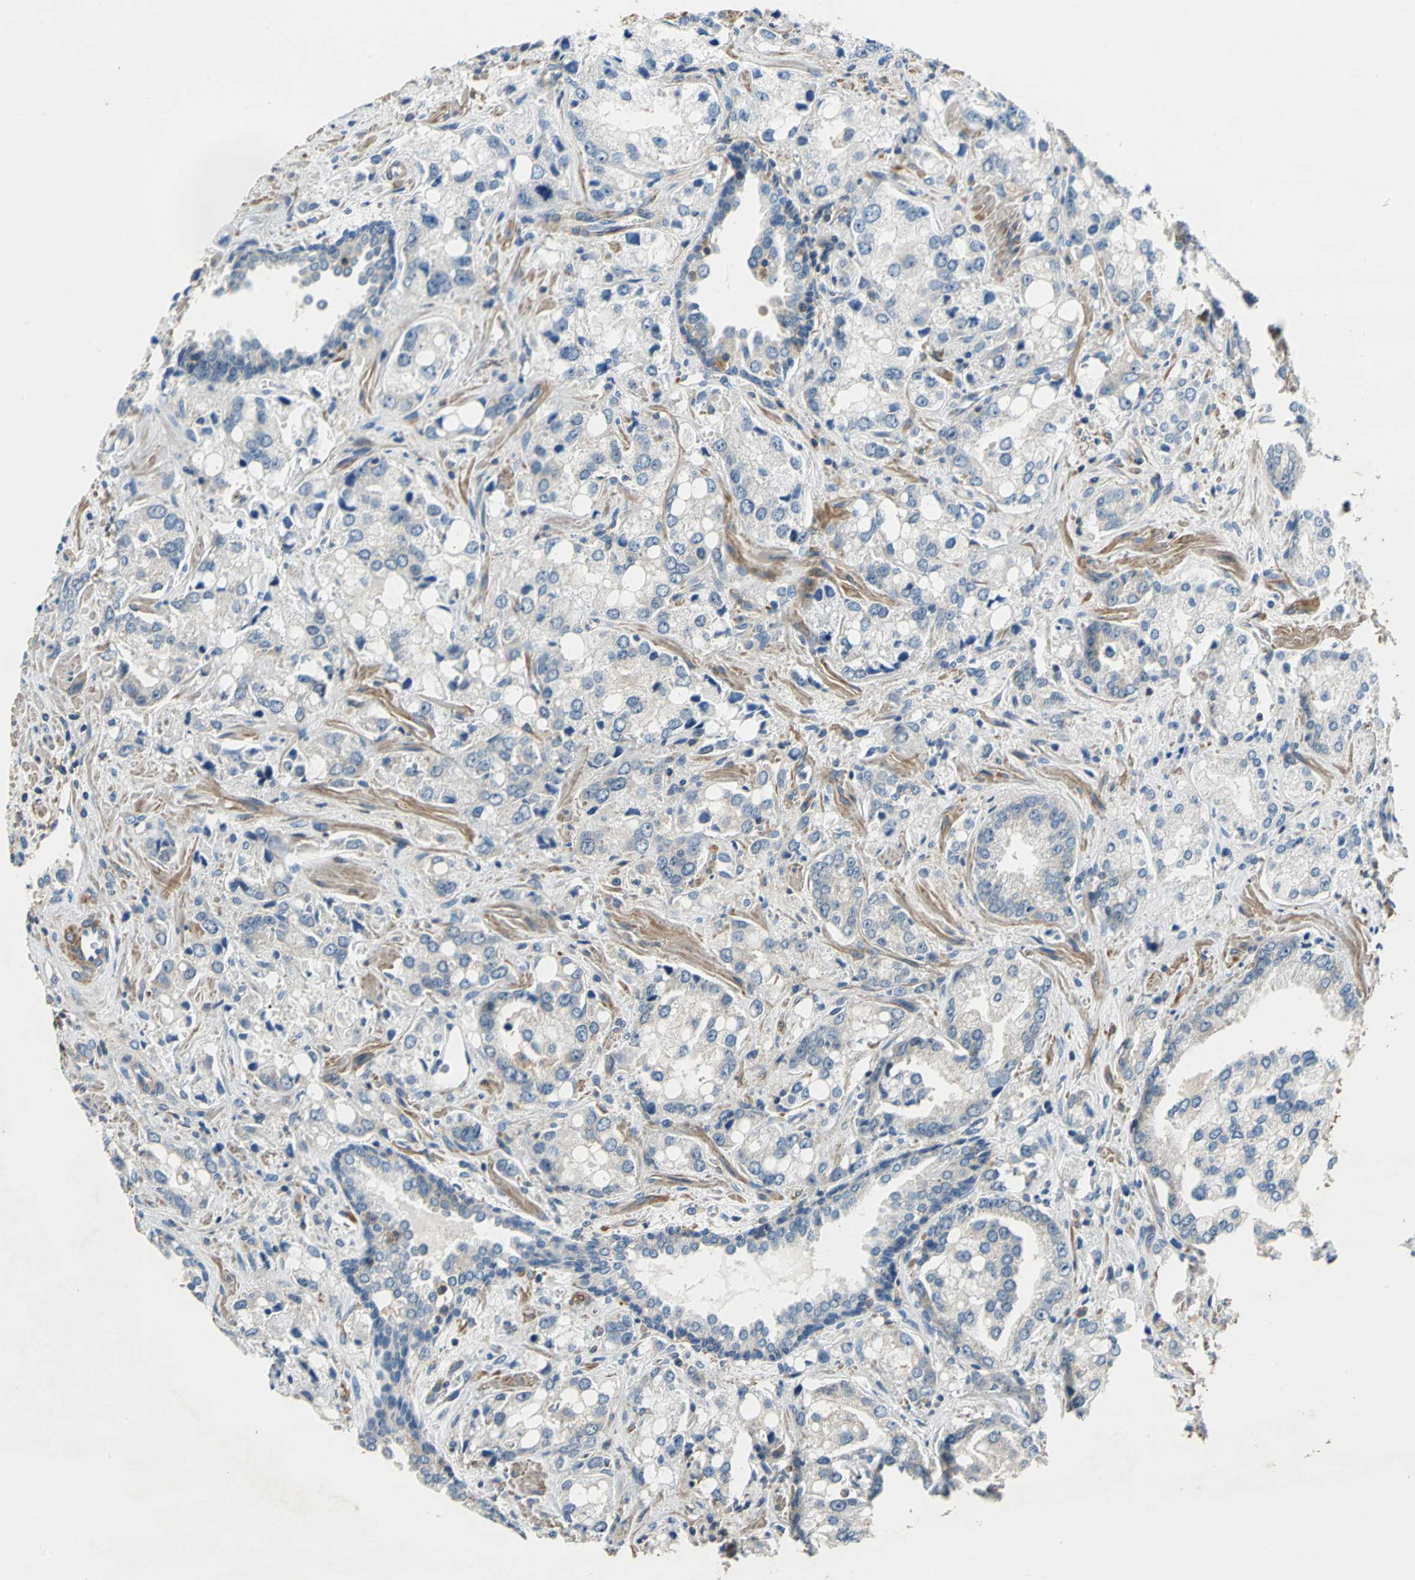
{"staining": {"intensity": "weak", "quantity": "<25%", "location": "cytoplasmic/membranous"}, "tissue": "prostate cancer", "cell_type": "Tumor cells", "image_type": "cancer", "snomed": [{"axis": "morphology", "description": "Adenocarcinoma, High grade"}, {"axis": "topography", "description": "Prostate"}], "caption": "Tumor cells are negative for protein expression in human prostate high-grade adenocarcinoma.", "gene": "DDX3Y", "patient": {"sex": "male", "age": 67}}